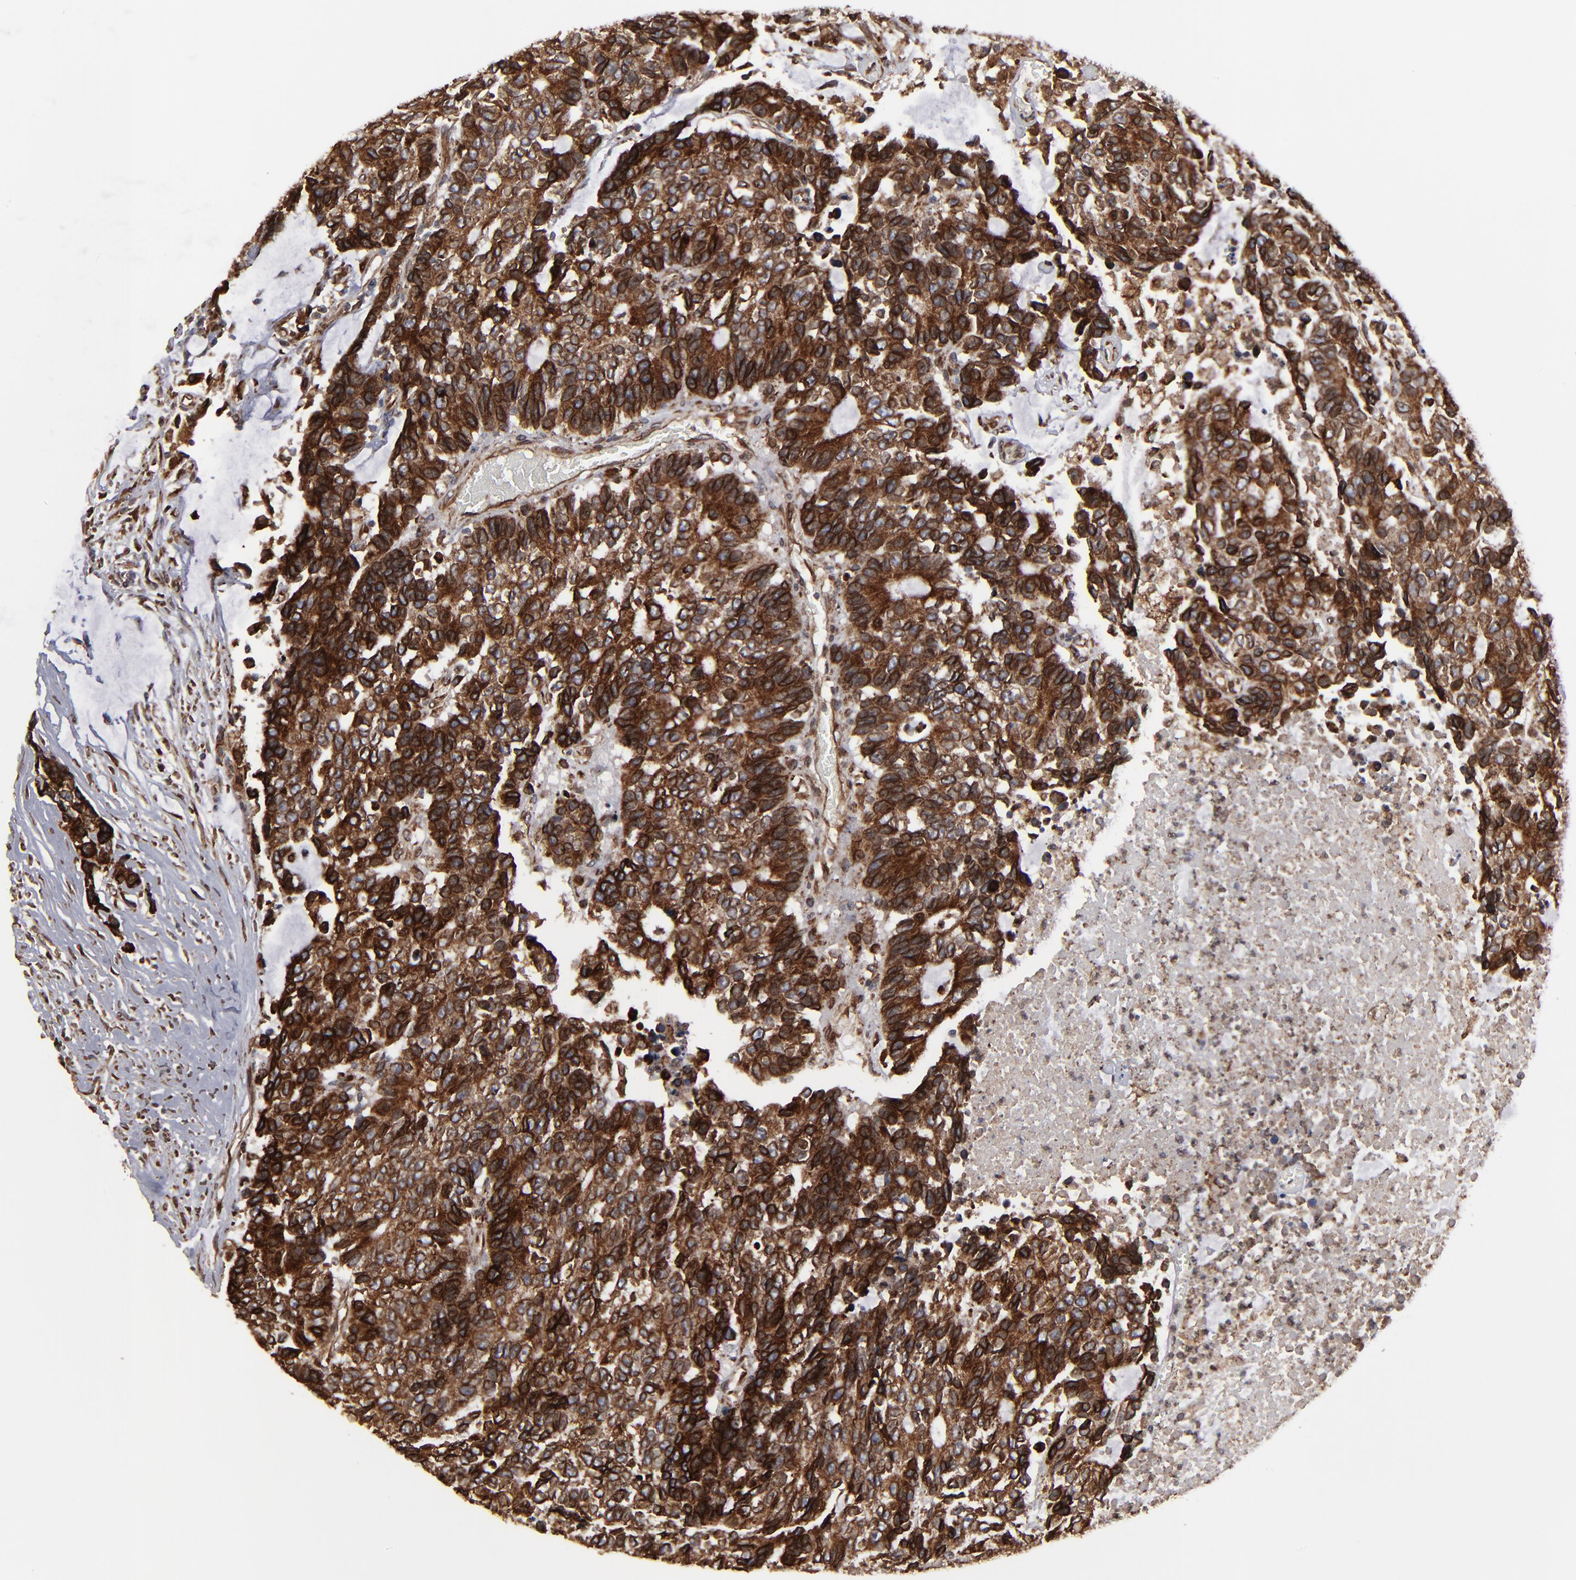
{"staining": {"intensity": "strong", "quantity": ">75%", "location": "cytoplasmic/membranous"}, "tissue": "colorectal cancer", "cell_type": "Tumor cells", "image_type": "cancer", "snomed": [{"axis": "morphology", "description": "Adenocarcinoma, NOS"}, {"axis": "topography", "description": "Colon"}], "caption": "Human colorectal cancer stained with a protein marker shows strong staining in tumor cells.", "gene": "CNIH1", "patient": {"sex": "female", "age": 86}}